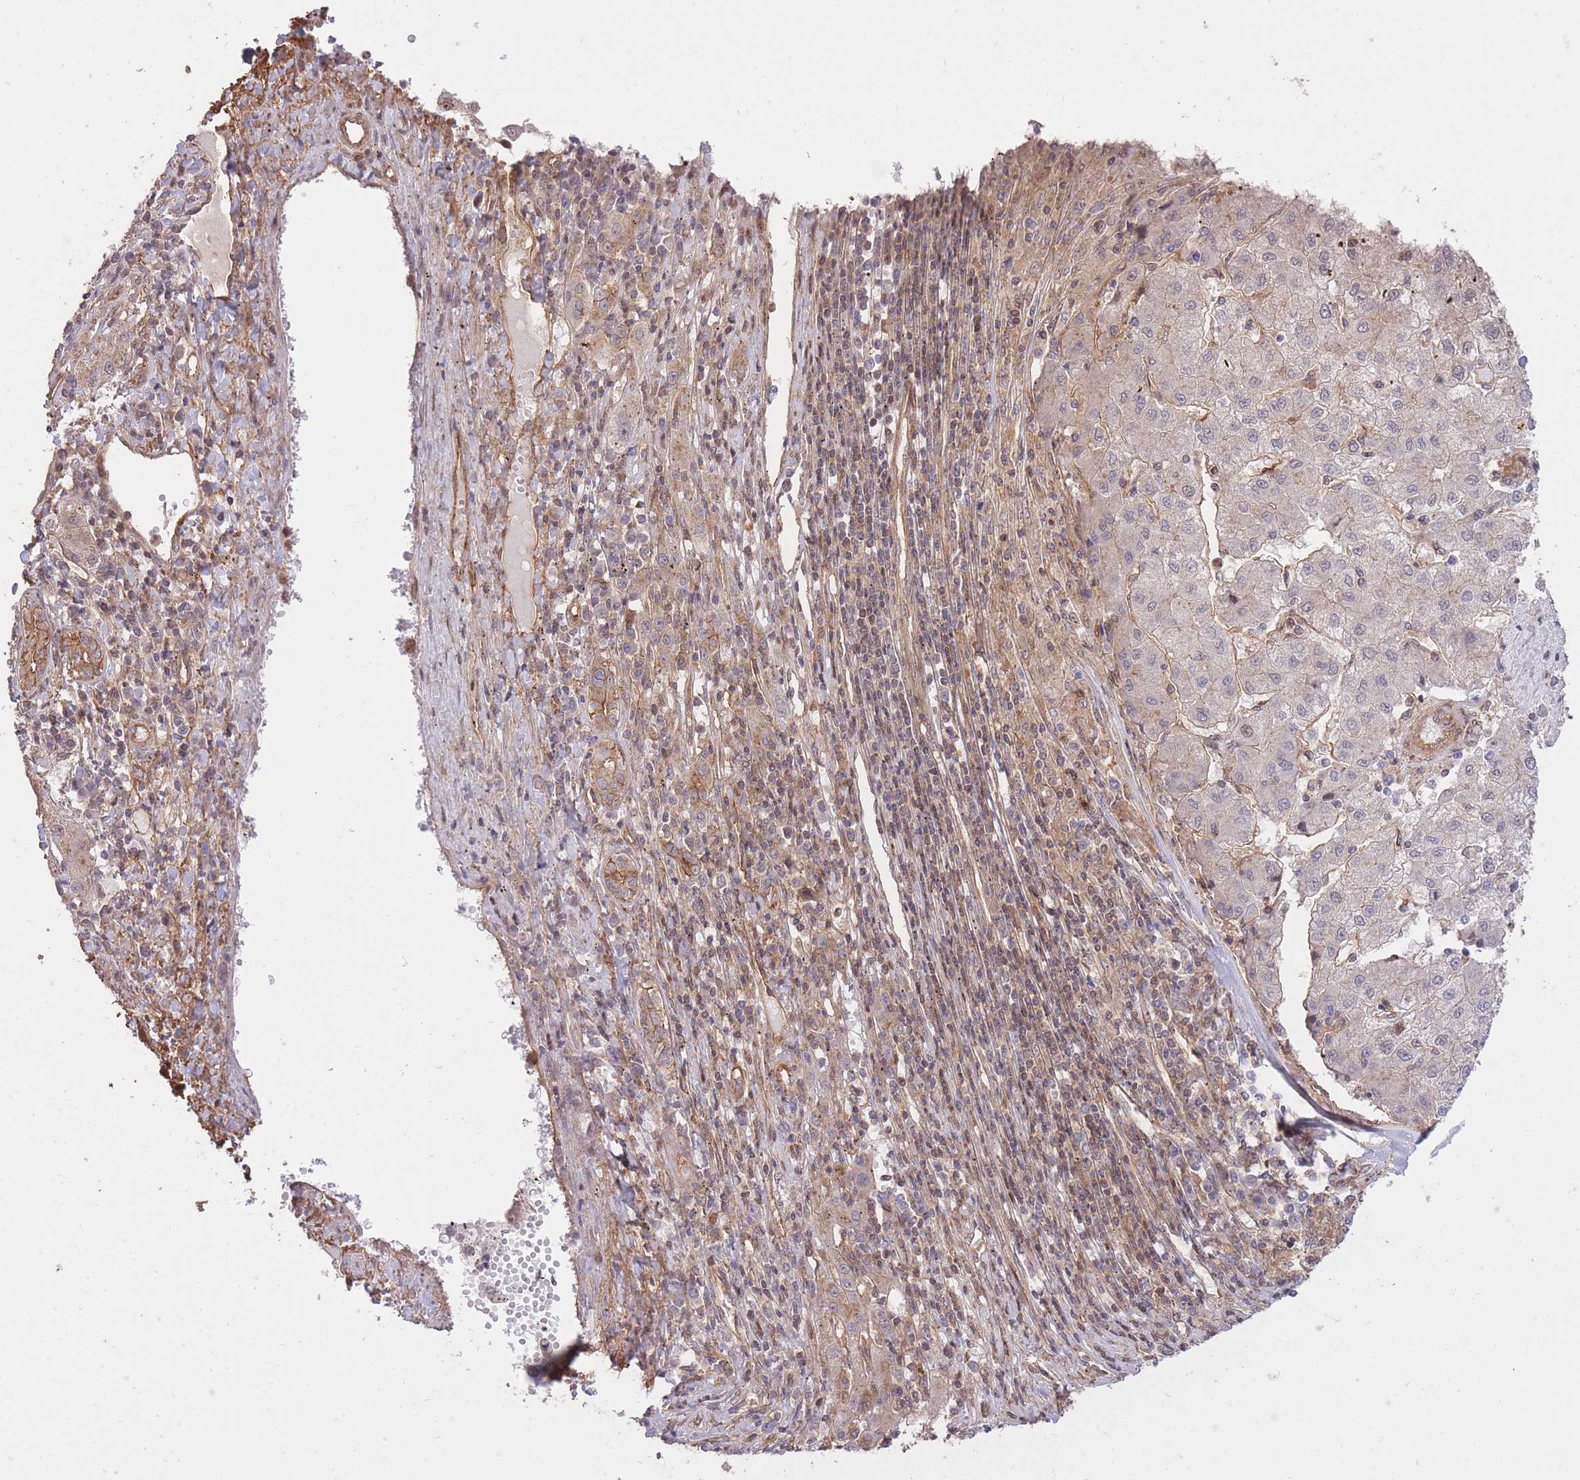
{"staining": {"intensity": "weak", "quantity": "25%-75%", "location": "cytoplasmic/membranous"}, "tissue": "liver cancer", "cell_type": "Tumor cells", "image_type": "cancer", "snomed": [{"axis": "morphology", "description": "Carcinoma, Hepatocellular, NOS"}, {"axis": "topography", "description": "Liver"}], "caption": "A low amount of weak cytoplasmic/membranous staining is identified in about 25%-75% of tumor cells in hepatocellular carcinoma (liver) tissue.", "gene": "PLD1", "patient": {"sex": "male", "age": 72}}